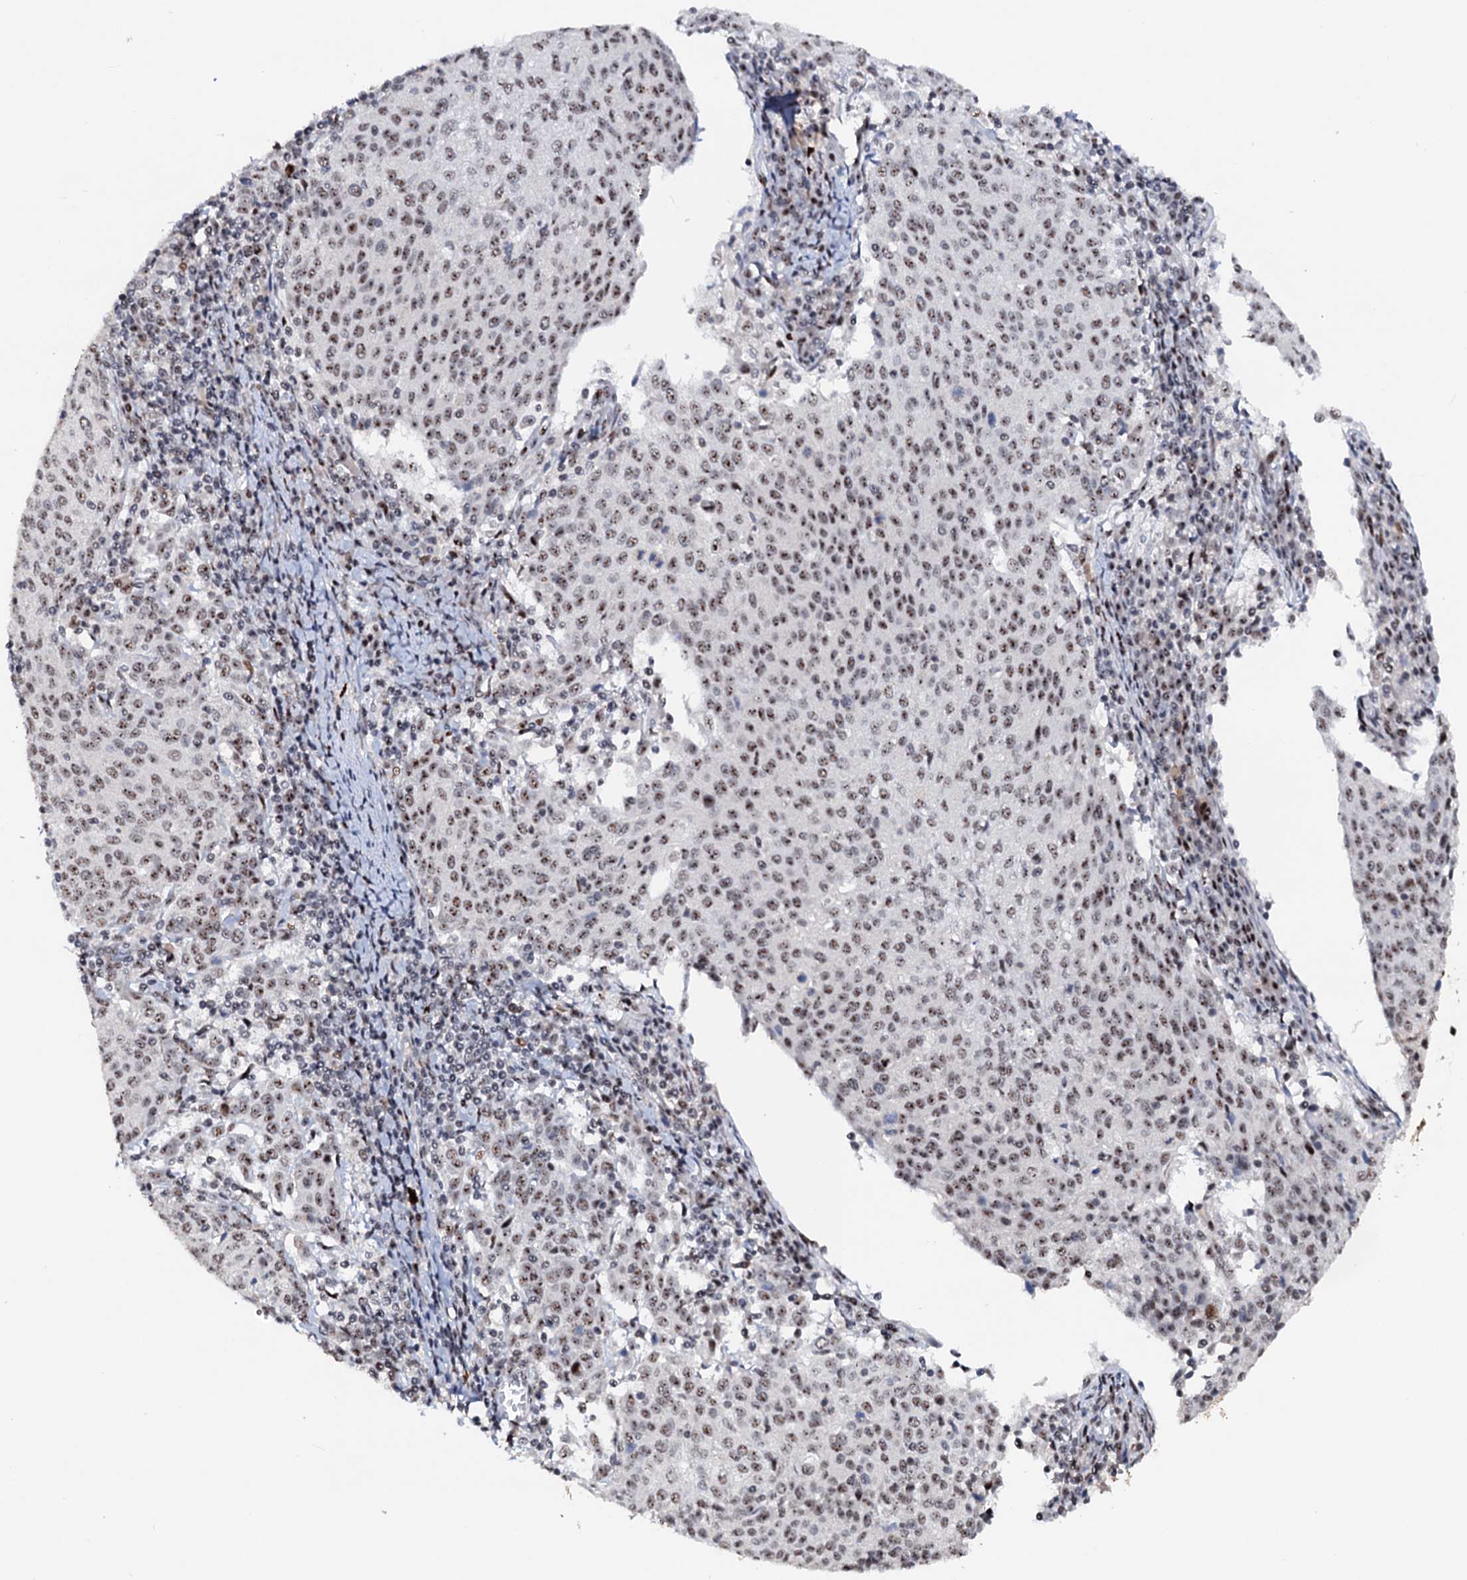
{"staining": {"intensity": "moderate", "quantity": ">75%", "location": "nuclear"}, "tissue": "cervical cancer", "cell_type": "Tumor cells", "image_type": "cancer", "snomed": [{"axis": "morphology", "description": "Squamous cell carcinoma, NOS"}, {"axis": "topography", "description": "Cervix"}], "caption": "Immunohistochemical staining of human cervical cancer reveals medium levels of moderate nuclear positivity in about >75% of tumor cells.", "gene": "NEUROG3", "patient": {"sex": "female", "age": 46}}